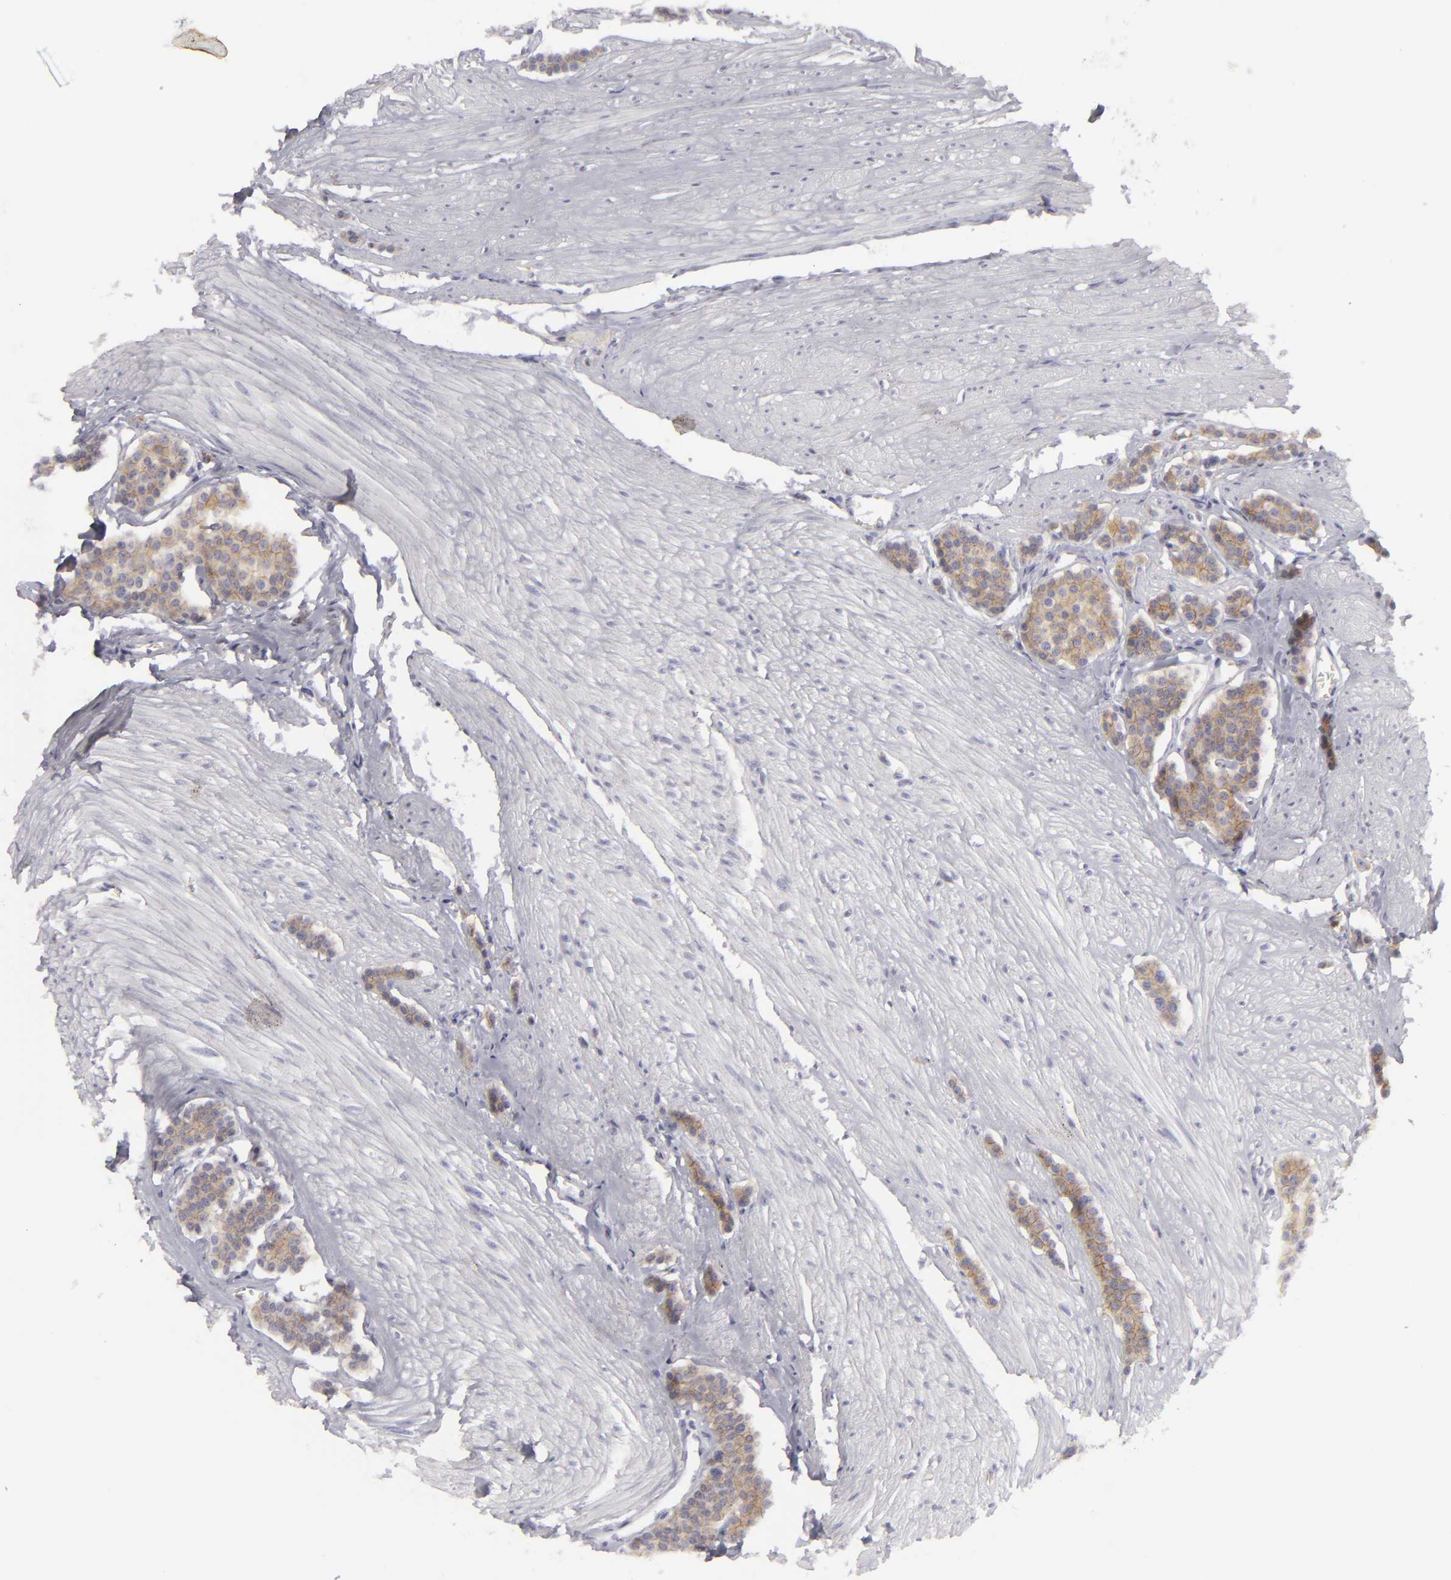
{"staining": {"intensity": "weak", "quantity": "25%-75%", "location": "cytoplasmic/membranous"}, "tissue": "carcinoid", "cell_type": "Tumor cells", "image_type": "cancer", "snomed": [{"axis": "morphology", "description": "Carcinoid, malignant, NOS"}, {"axis": "topography", "description": "Small intestine"}], "caption": "Protein expression analysis of carcinoid exhibits weak cytoplasmic/membranous expression in about 25%-75% of tumor cells.", "gene": "JUP", "patient": {"sex": "male", "age": 60}}